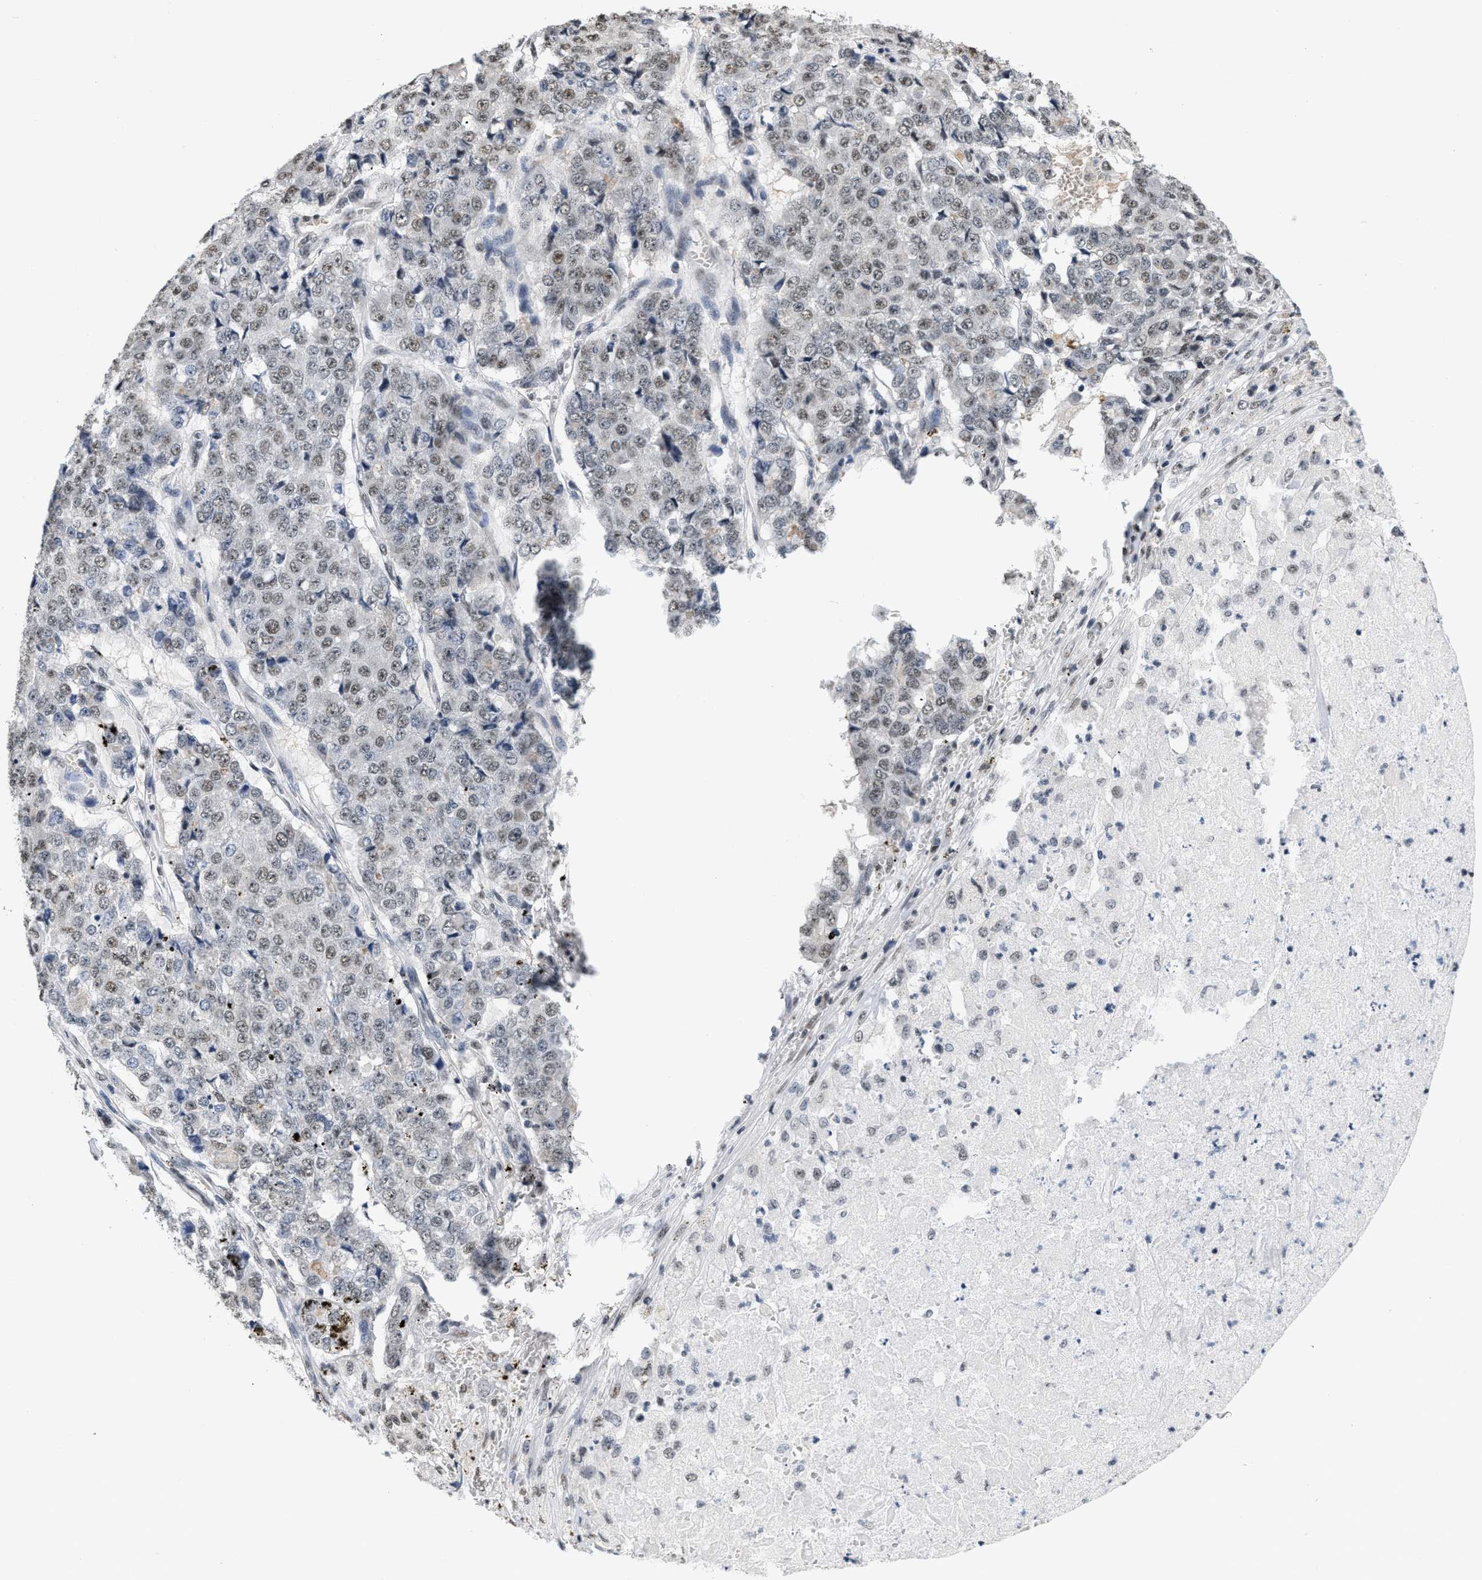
{"staining": {"intensity": "weak", "quantity": ">75%", "location": "nuclear"}, "tissue": "pancreatic cancer", "cell_type": "Tumor cells", "image_type": "cancer", "snomed": [{"axis": "morphology", "description": "Adenocarcinoma, NOS"}, {"axis": "topography", "description": "Pancreas"}], "caption": "DAB (3,3'-diaminobenzidine) immunohistochemical staining of pancreatic adenocarcinoma shows weak nuclear protein expression in about >75% of tumor cells. (DAB (3,3'-diaminobenzidine) IHC, brown staining for protein, blue staining for nuclei).", "gene": "RAF1", "patient": {"sex": "male", "age": 50}}